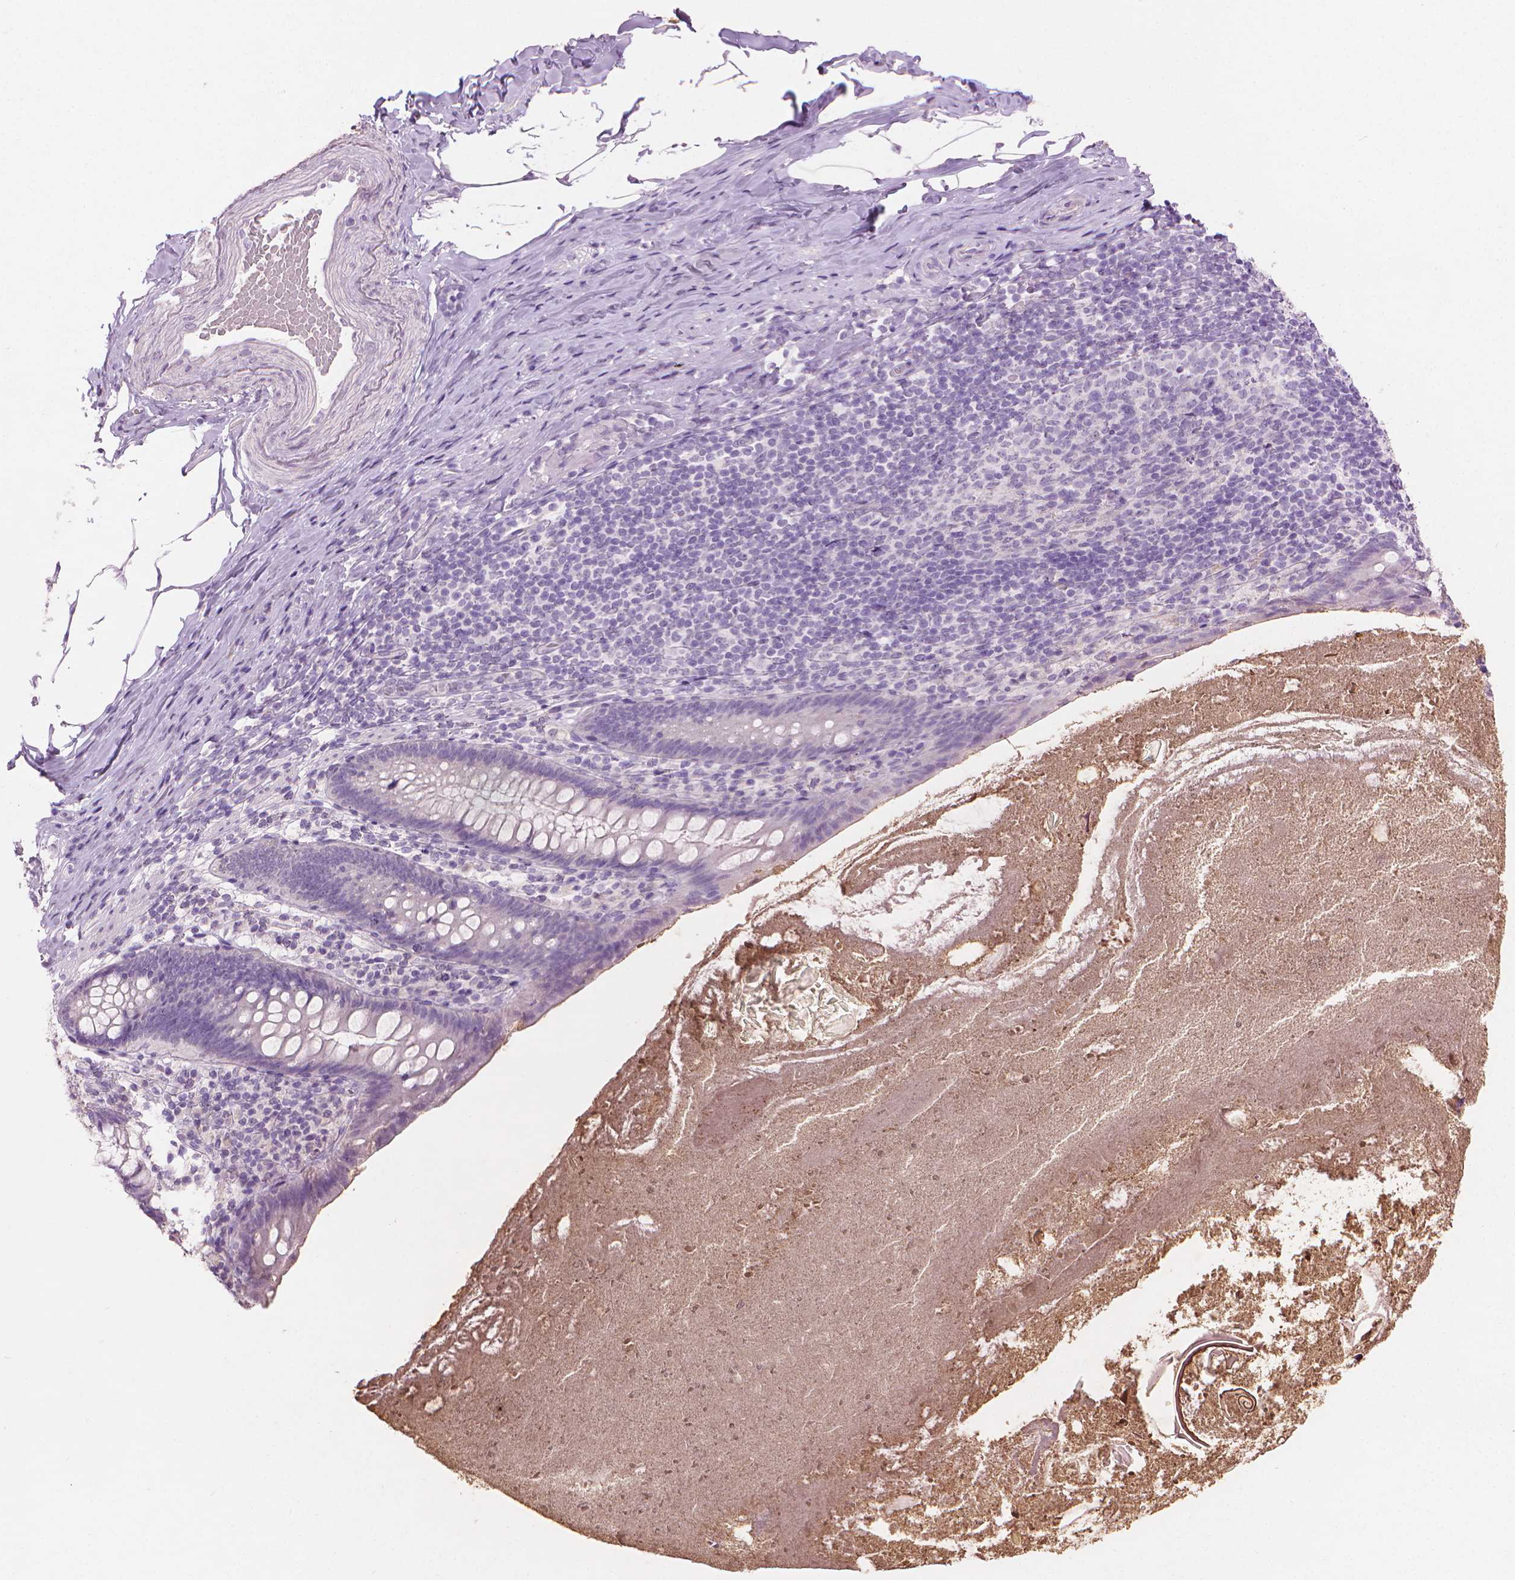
{"staining": {"intensity": "negative", "quantity": "none", "location": "none"}, "tissue": "appendix", "cell_type": "Glandular cells", "image_type": "normal", "snomed": [{"axis": "morphology", "description": "Normal tissue, NOS"}, {"axis": "topography", "description": "Appendix"}], "caption": "Immunohistochemistry of benign appendix exhibits no staining in glandular cells. Nuclei are stained in blue.", "gene": "MLANA", "patient": {"sex": "male", "age": 47}}